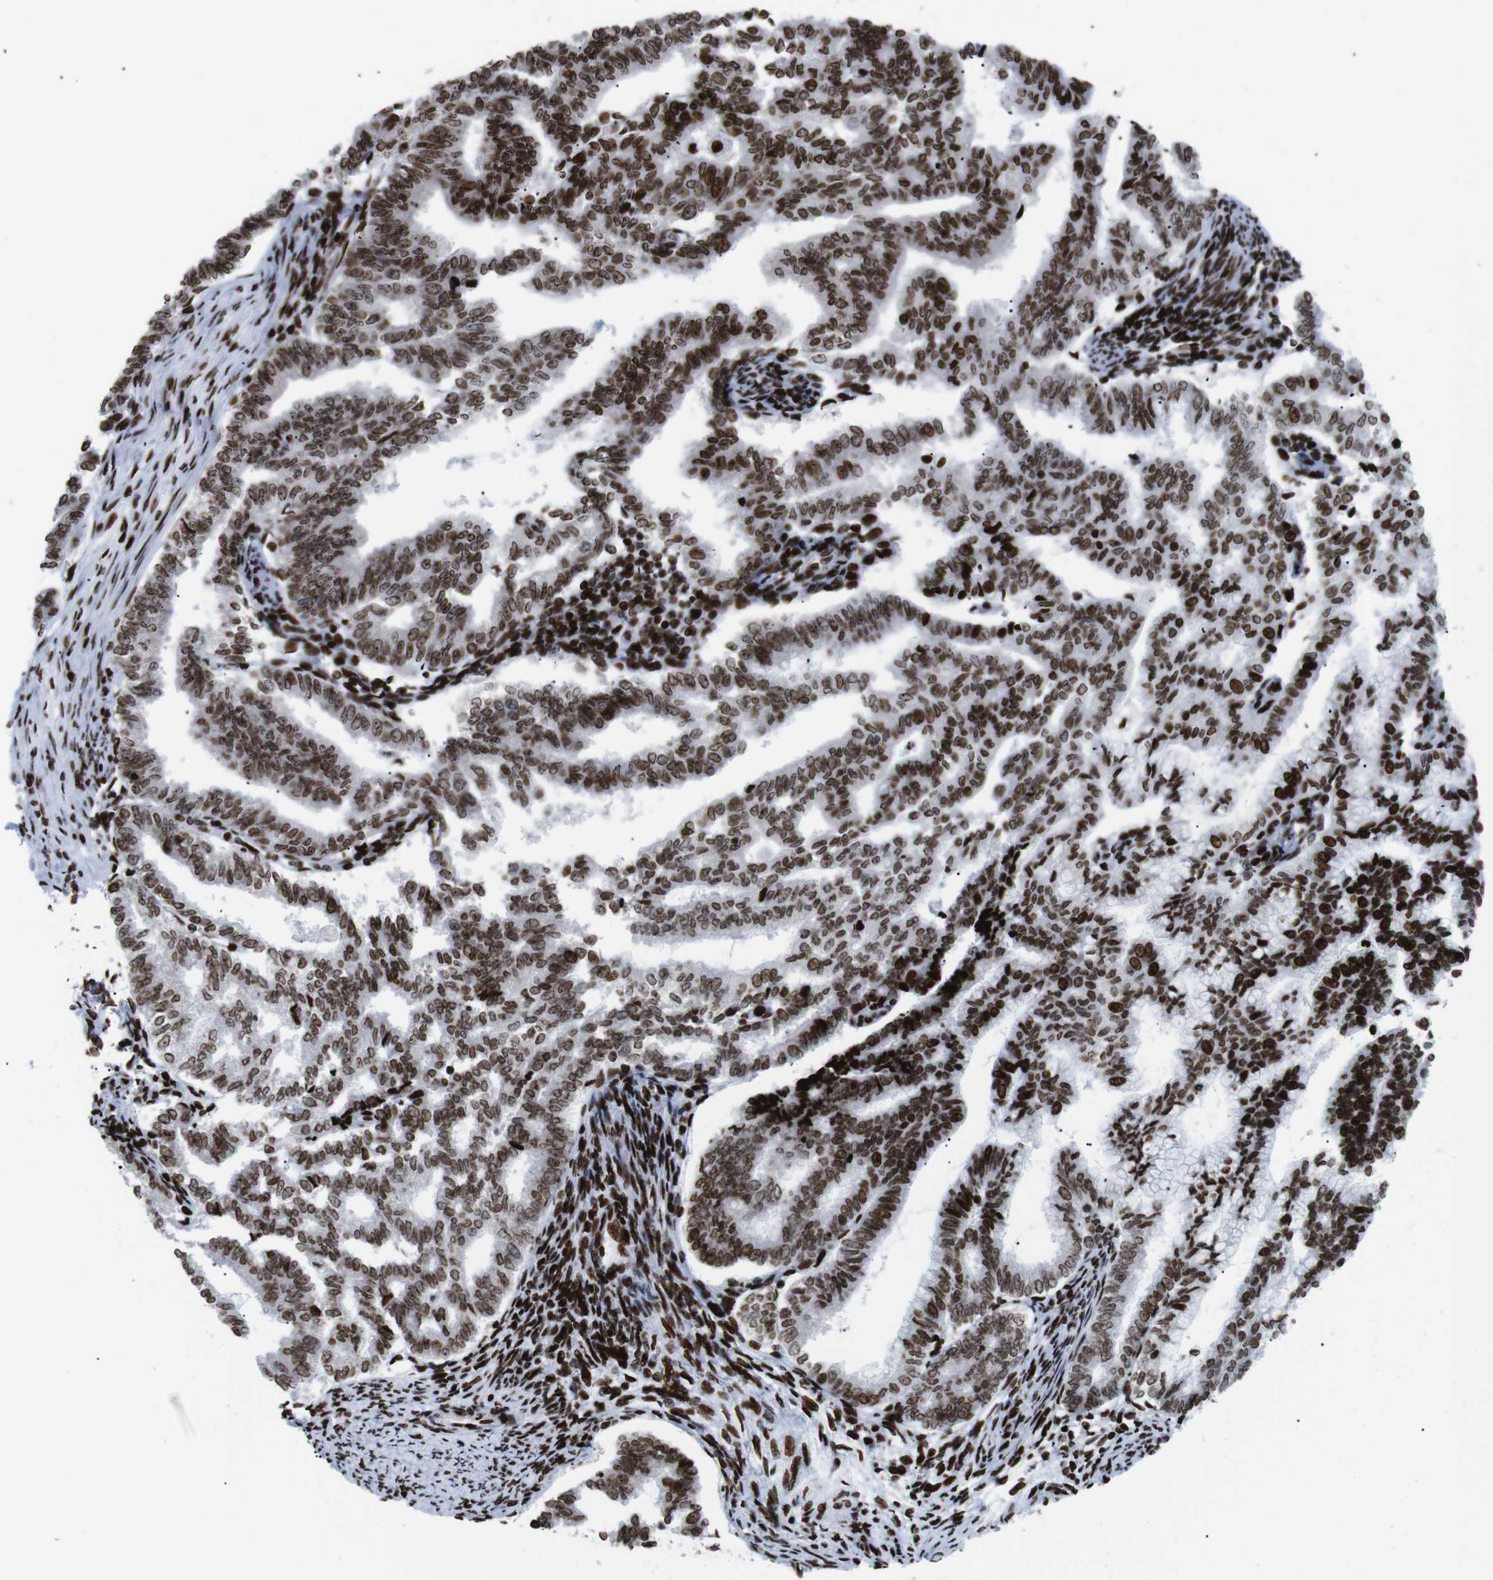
{"staining": {"intensity": "strong", "quantity": ">75%", "location": "nuclear"}, "tissue": "endometrial cancer", "cell_type": "Tumor cells", "image_type": "cancer", "snomed": [{"axis": "morphology", "description": "Adenocarcinoma, NOS"}, {"axis": "topography", "description": "Endometrium"}], "caption": "Immunohistochemical staining of endometrial cancer (adenocarcinoma) displays high levels of strong nuclear staining in about >75% of tumor cells.", "gene": "H1-4", "patient": {"sex": "female", "age": 79}}